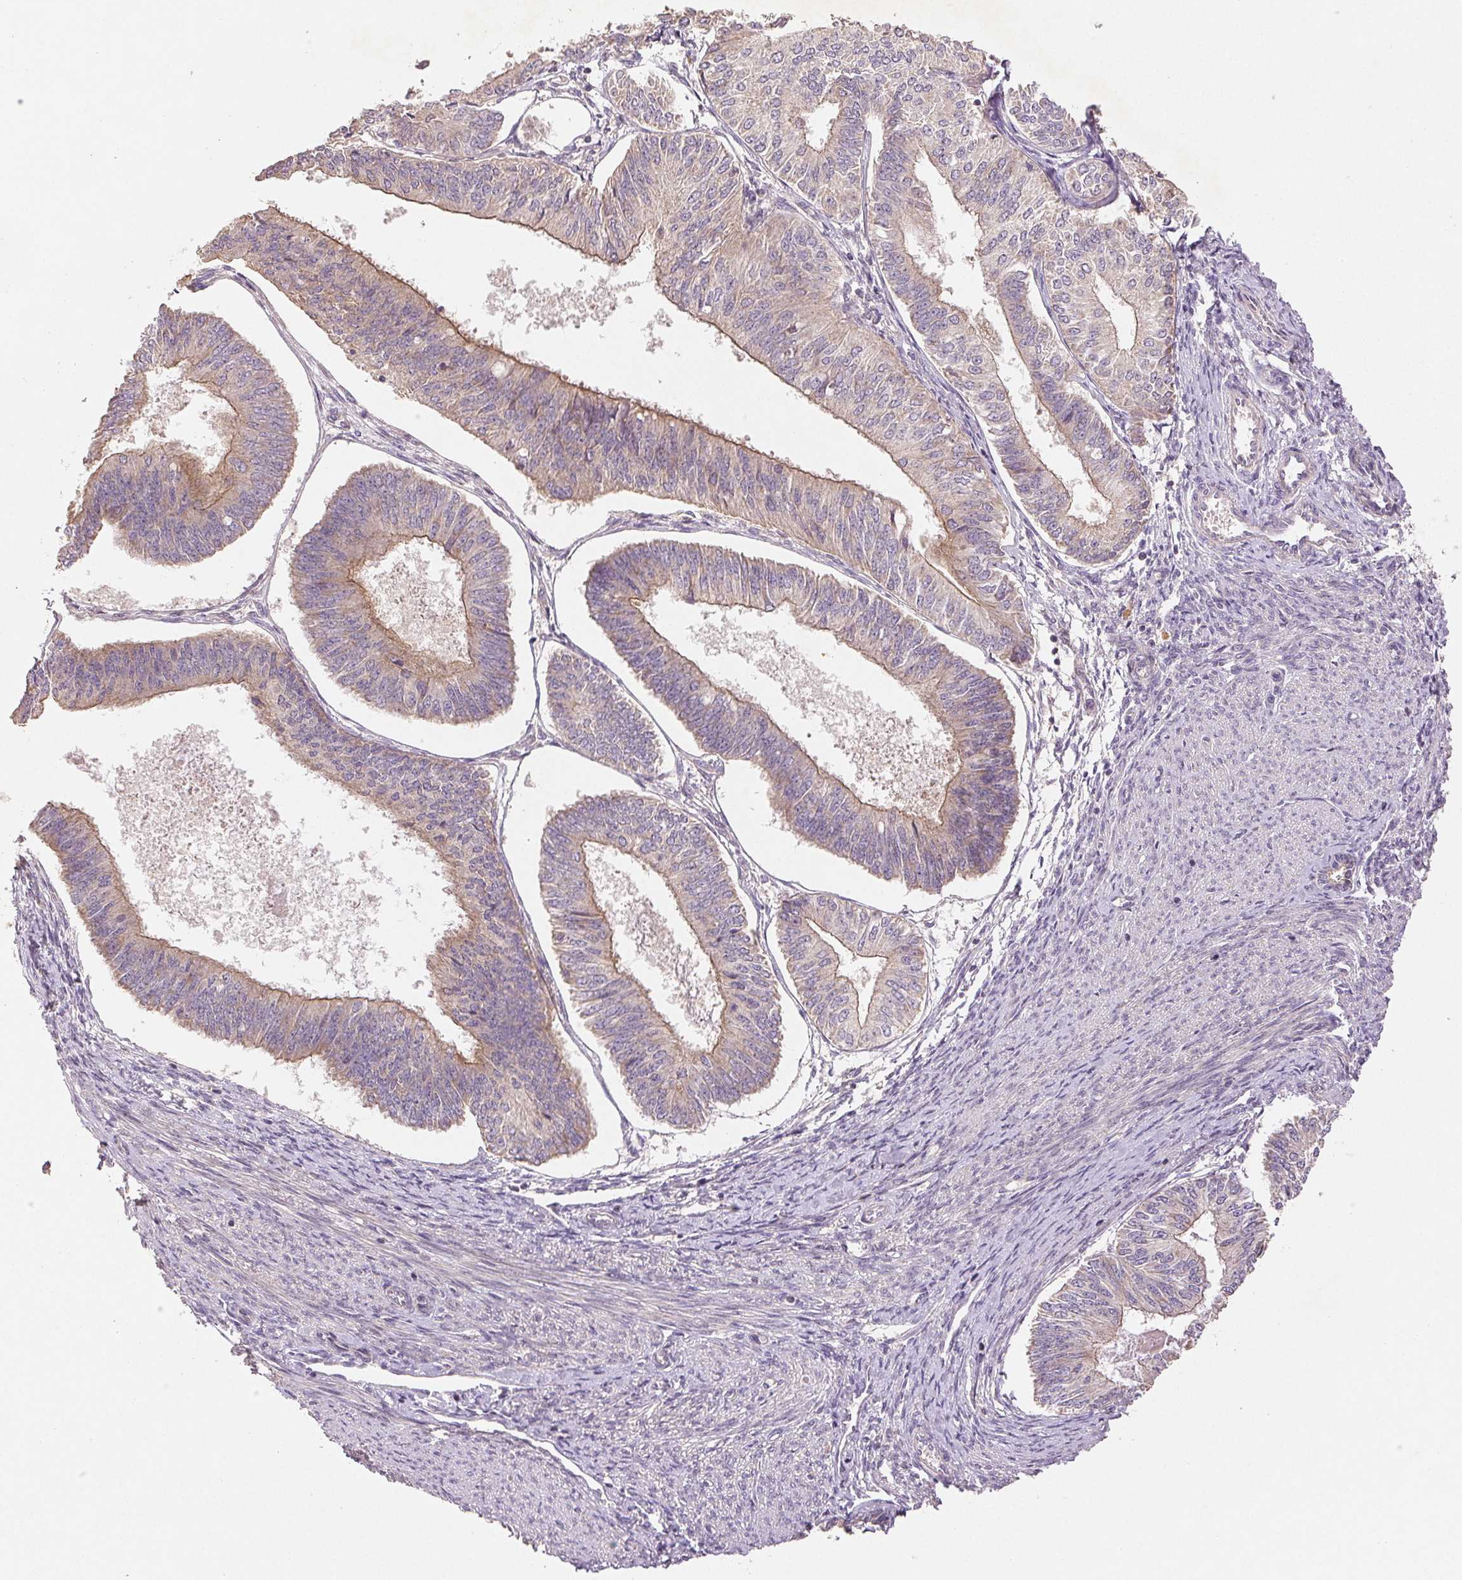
{"staining": {"intensity": "weak", "quantity": "25%-75%", "location": "cytoplasmic/membranous"}, "tissue": "endometrial cancer", "cell_type": "Tumor cells", "image_type": "cancer", "snomed": [{"axis": "morphology", "description": "Adenocarcinoma, NOS"}, {"axis": "topography", "description": "Endometrium"}], "caption": "A photomicrograph of adenocarcinoma (endometrial) stained for a protein exhibits weak cytoplasmic/membranous brown staining in tumor cells. Immunohistochemistry (ihc) stains the protein in brown and the nuclei are stained blue.", "gene": "YIF1B", "patient": {"sex": "female", "age": 58}}